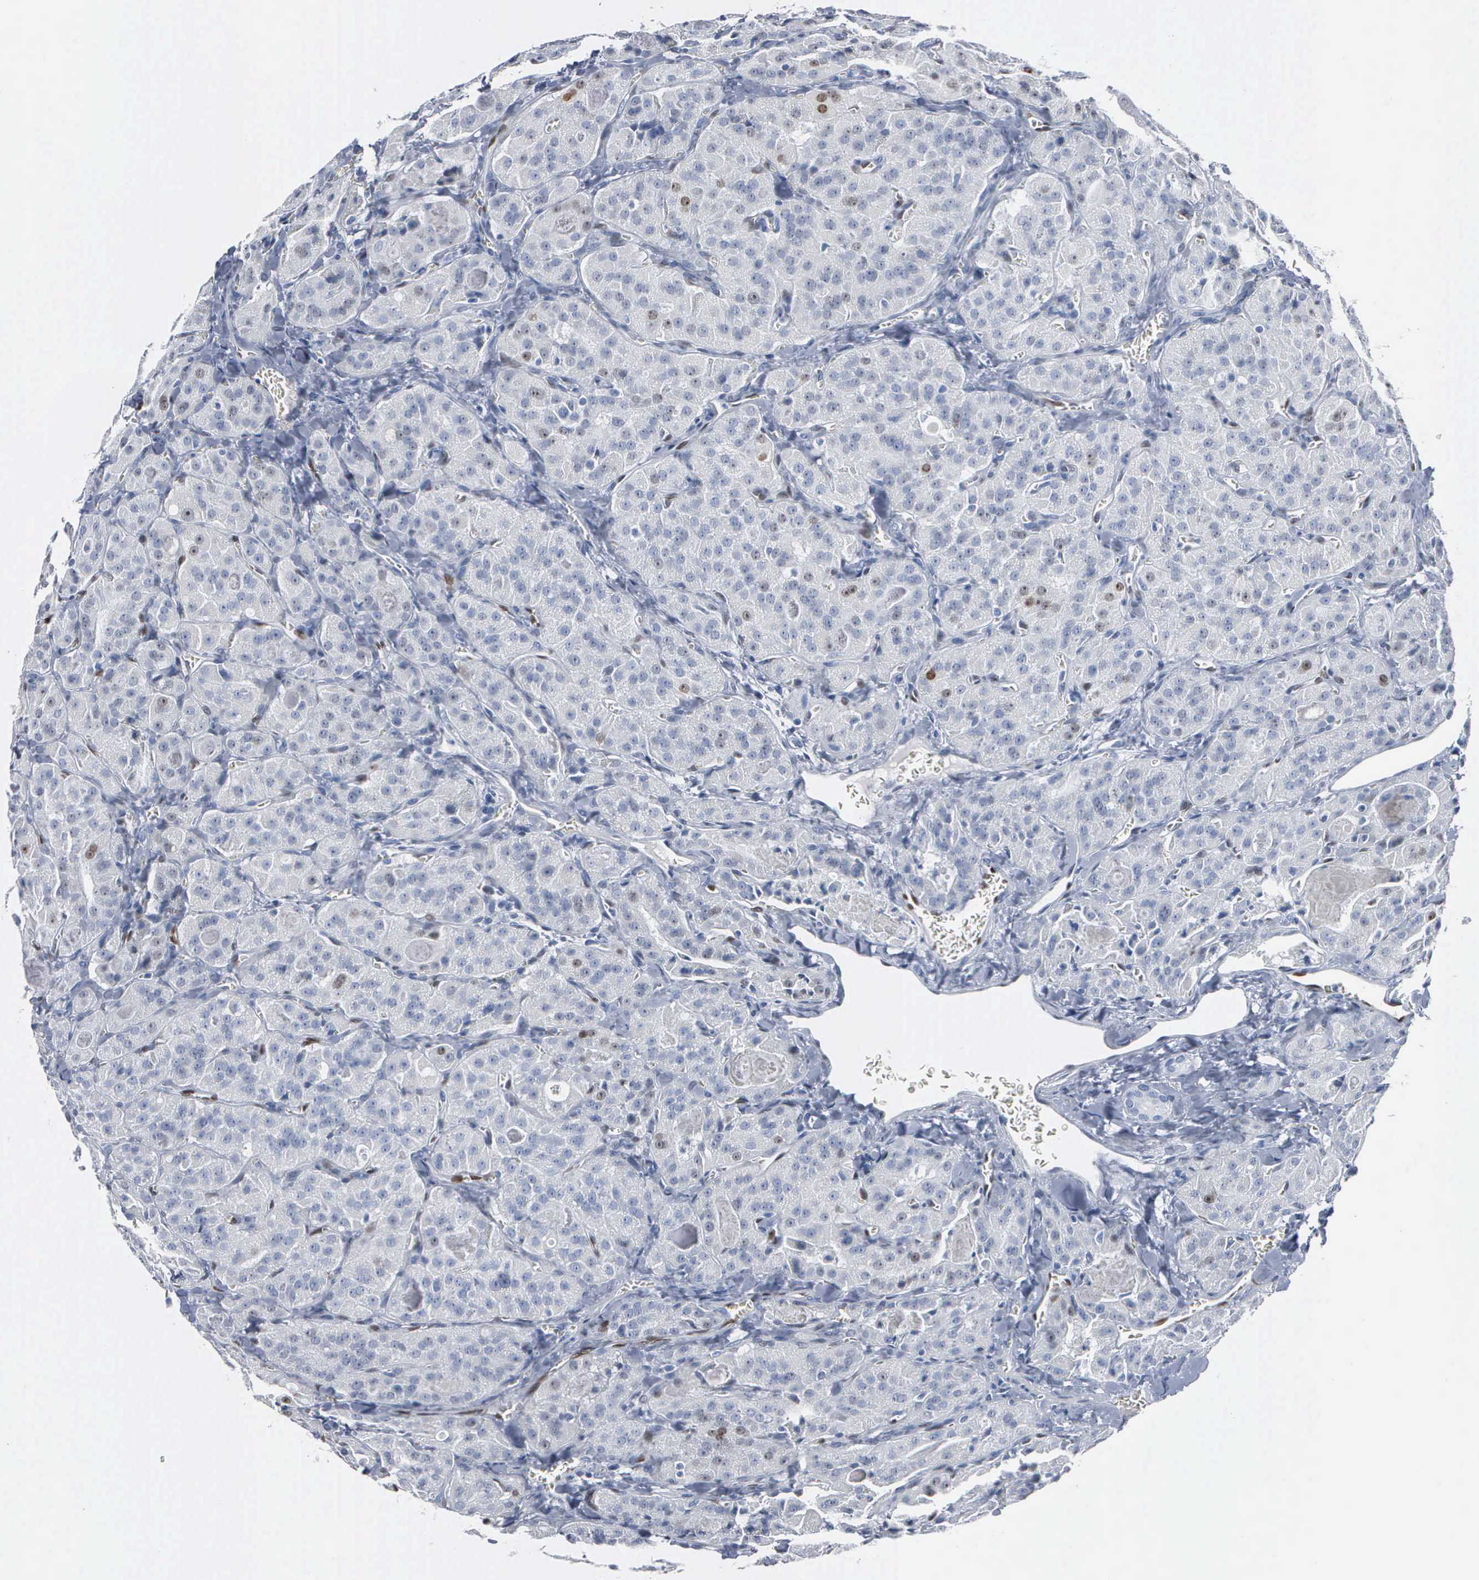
{"staining": {"intensity": "negative", "quantity": "none", "location": "none"}, "tissue": "thyroid cancer", "cell_type": "Tumor cells", "image_type": "cancer", "snomed": [{"axis": "morphology", "description": "Carcinoma, NOS"}, {"axis": "topography", "description": "Thyroid gland"}], "caption": "Tumor cells are negative for protein expression in human thyroid carcinoma.", "gene": "FGF2", "patient": {"sex": "male", "age": 76}}